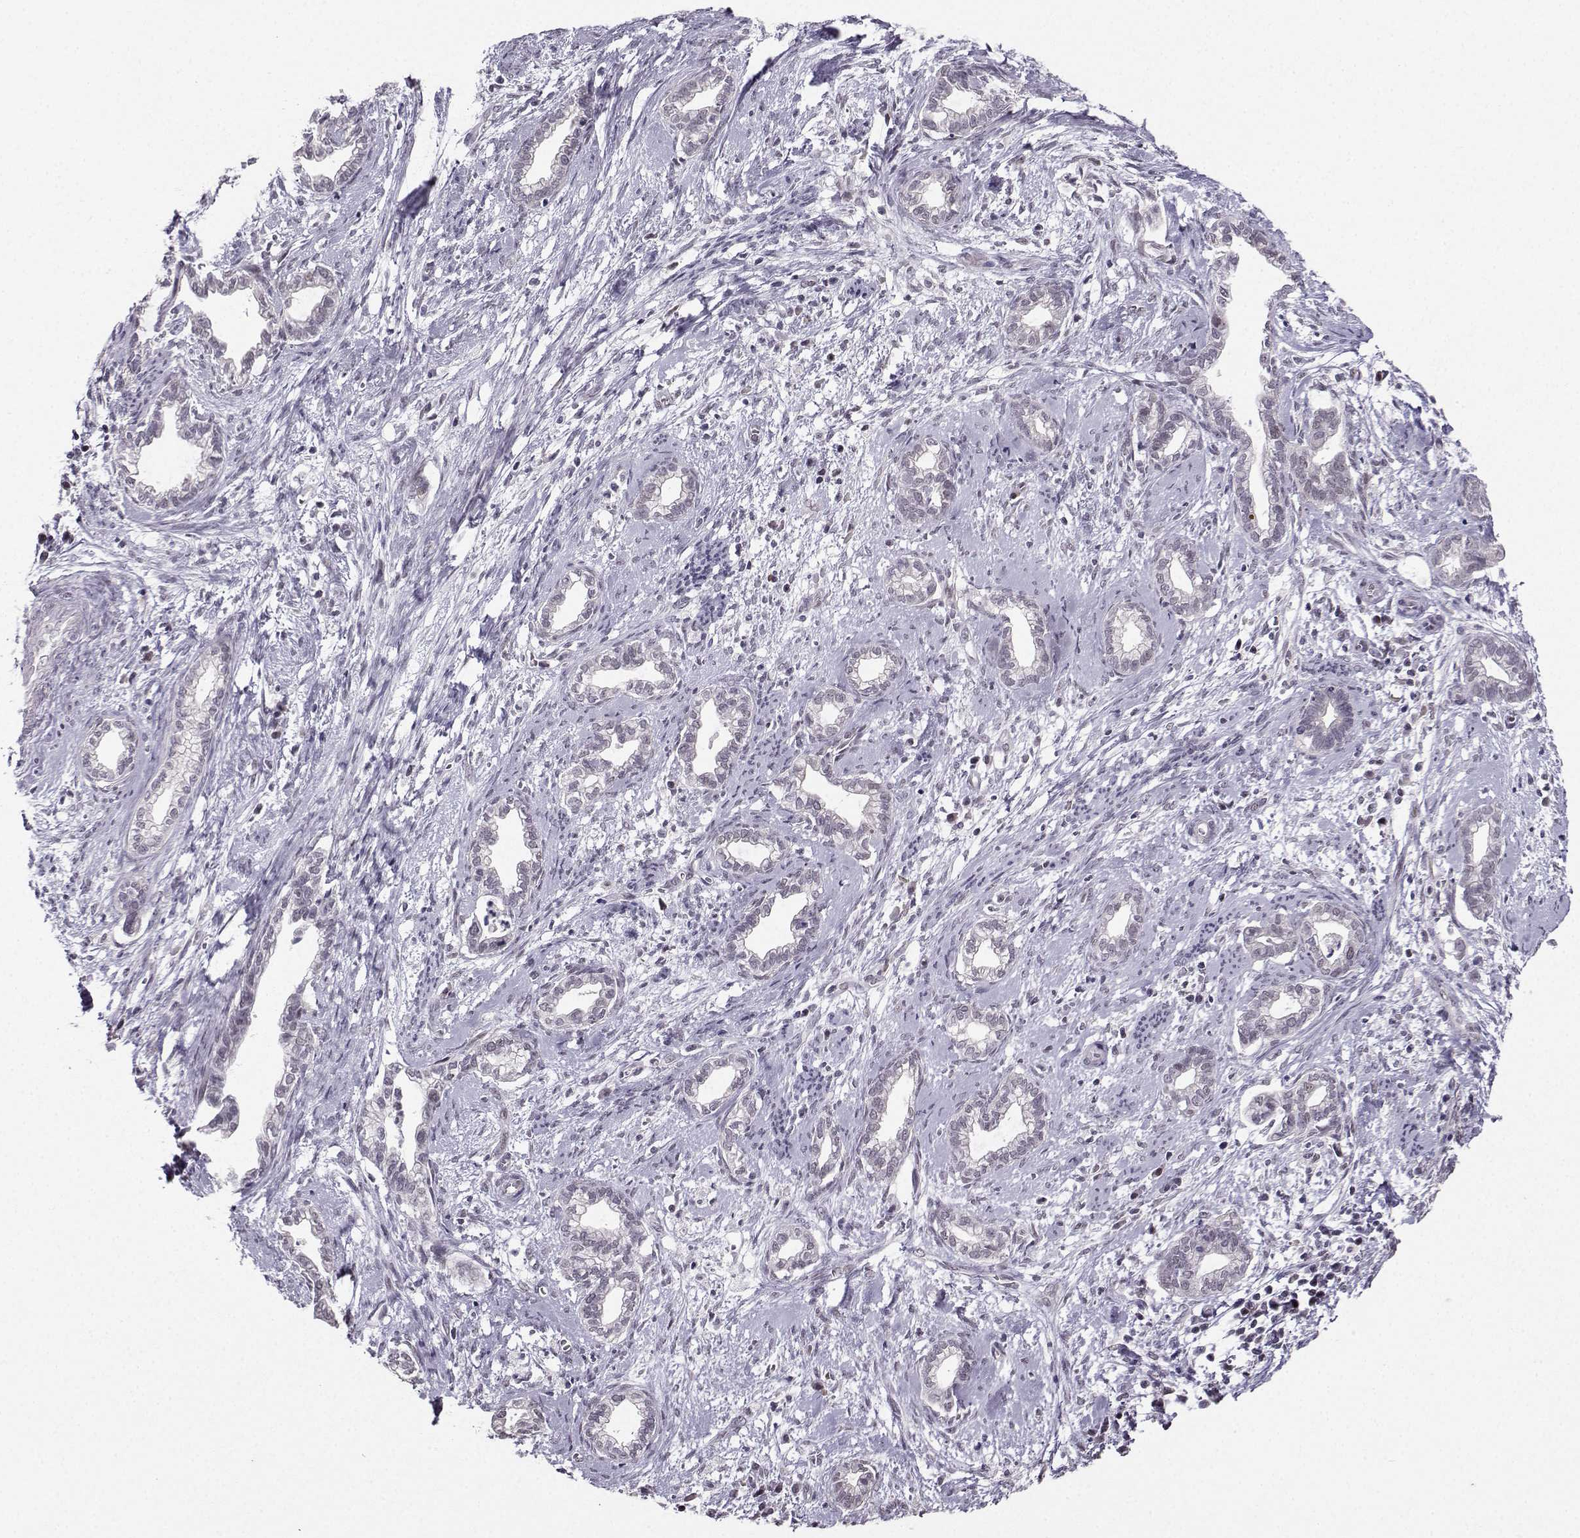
{"staining": {"intensity": "negative", "quantity": "none", "location": "none"}, "tissue": "cervical cancer", "cell_type": "Tumor cells", "image_type": "cancer", "snomed": [{"axis": "morphology", "description": "Adenocarcinoma, NOS"}, {"axis": "topography", "description": "Cervix"}], "caption": "IHC image of neoplastic tissue: human cervical adenocarcinoma stained with DAB (3,3'-diaminobenzidine) reveals no significant protein staining in tumor cells.", "gene": "LIN28A", "patient": {"sex": "female", "age": 62}}